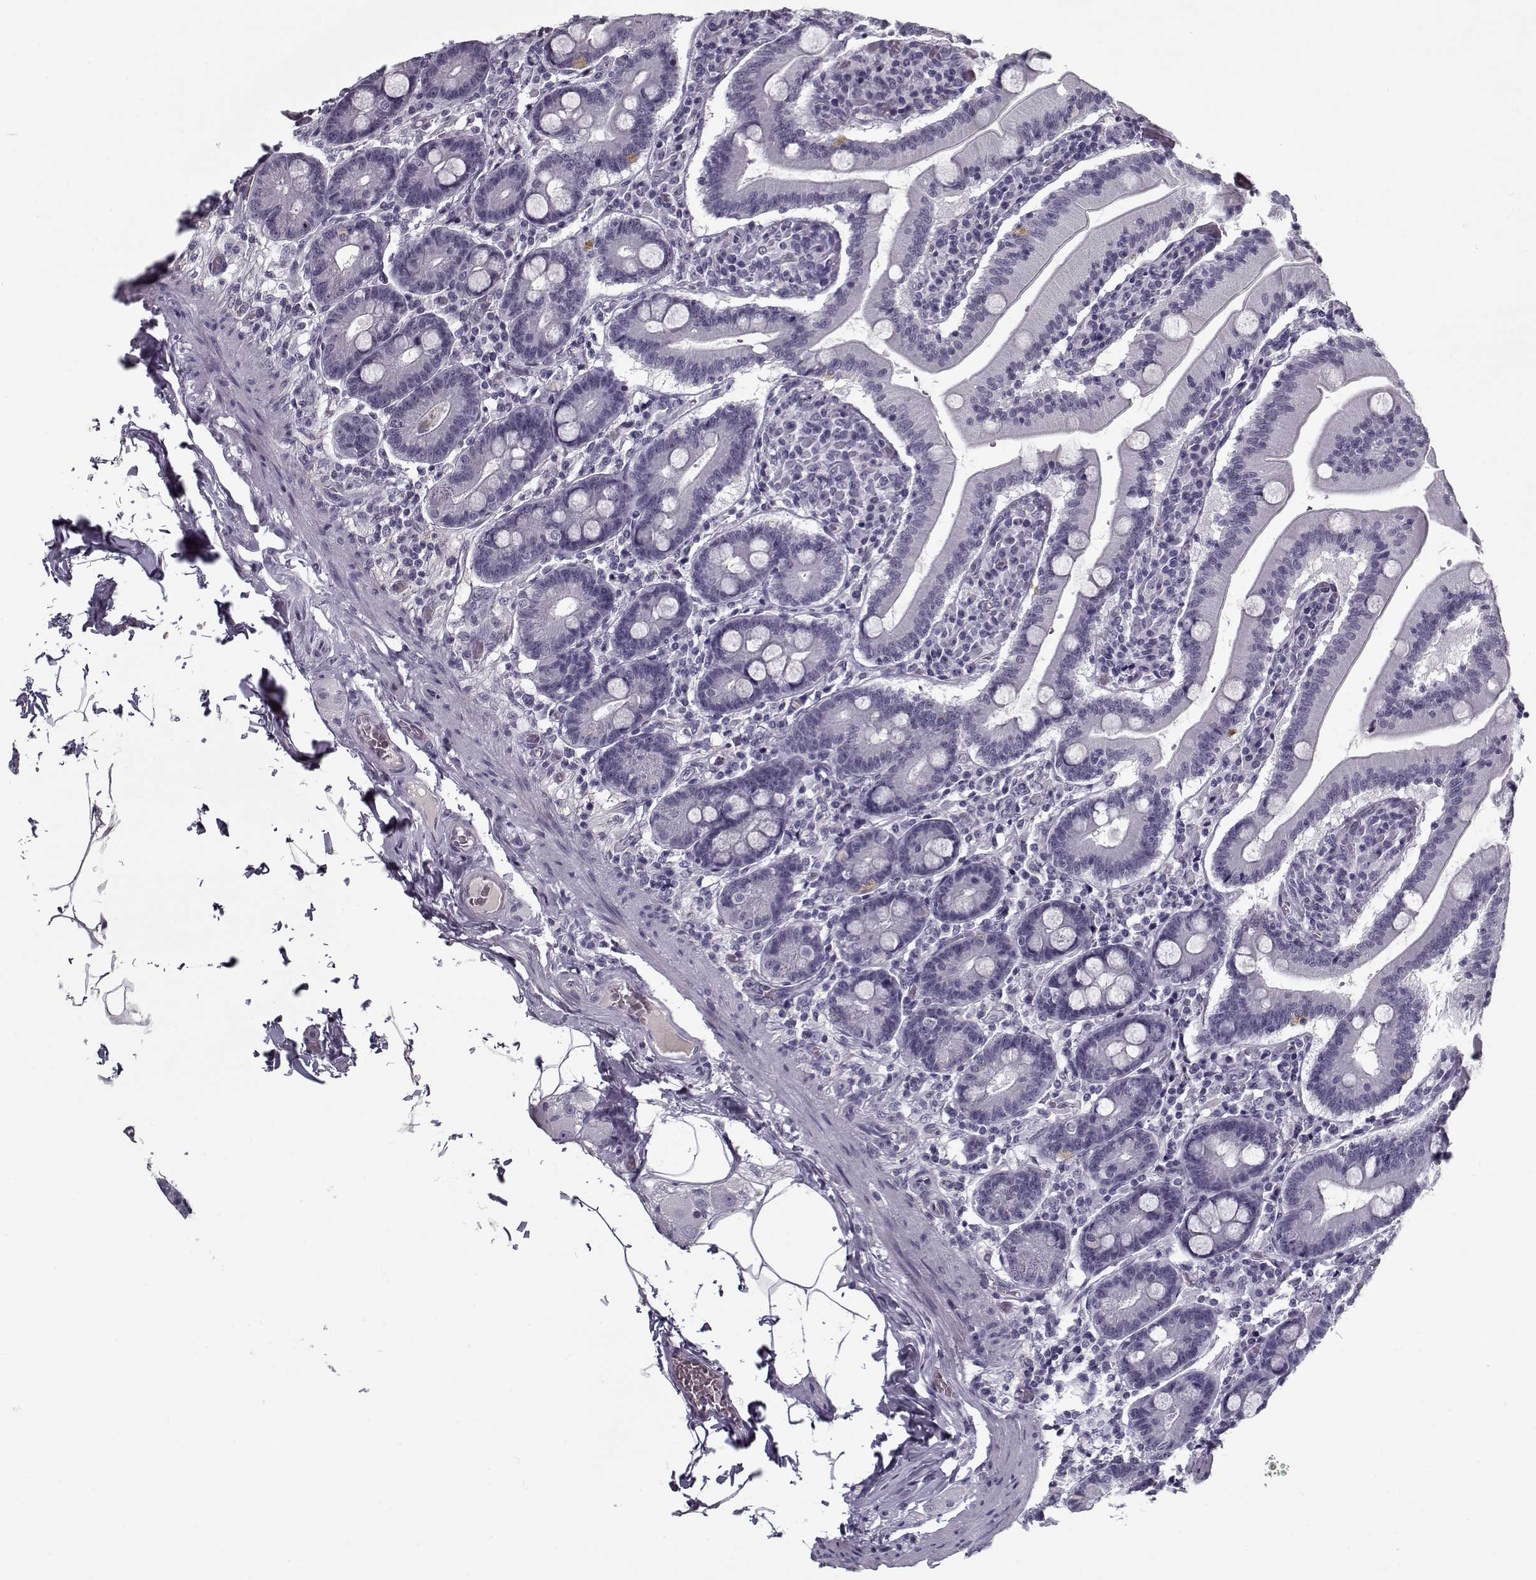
{"staining": {"intensity": "negative", "quantity": "none", "location": "none"}, "tissue": "small intestine", "cell_type": "Glandular cells", "image_type": "normal", "snomed": [{"axis": "morphology", "description": "Normal tissue, NOS"}, {"axis": "topography", "description": "Small intestine"}], "caption": "Immunohistochemistry micrograph of benign human small intestine stained for a protein (brown), which shows no positivity in glandular cells.", "gene": "SPACA9", "patient": {"sex": "male", "age": 37}}